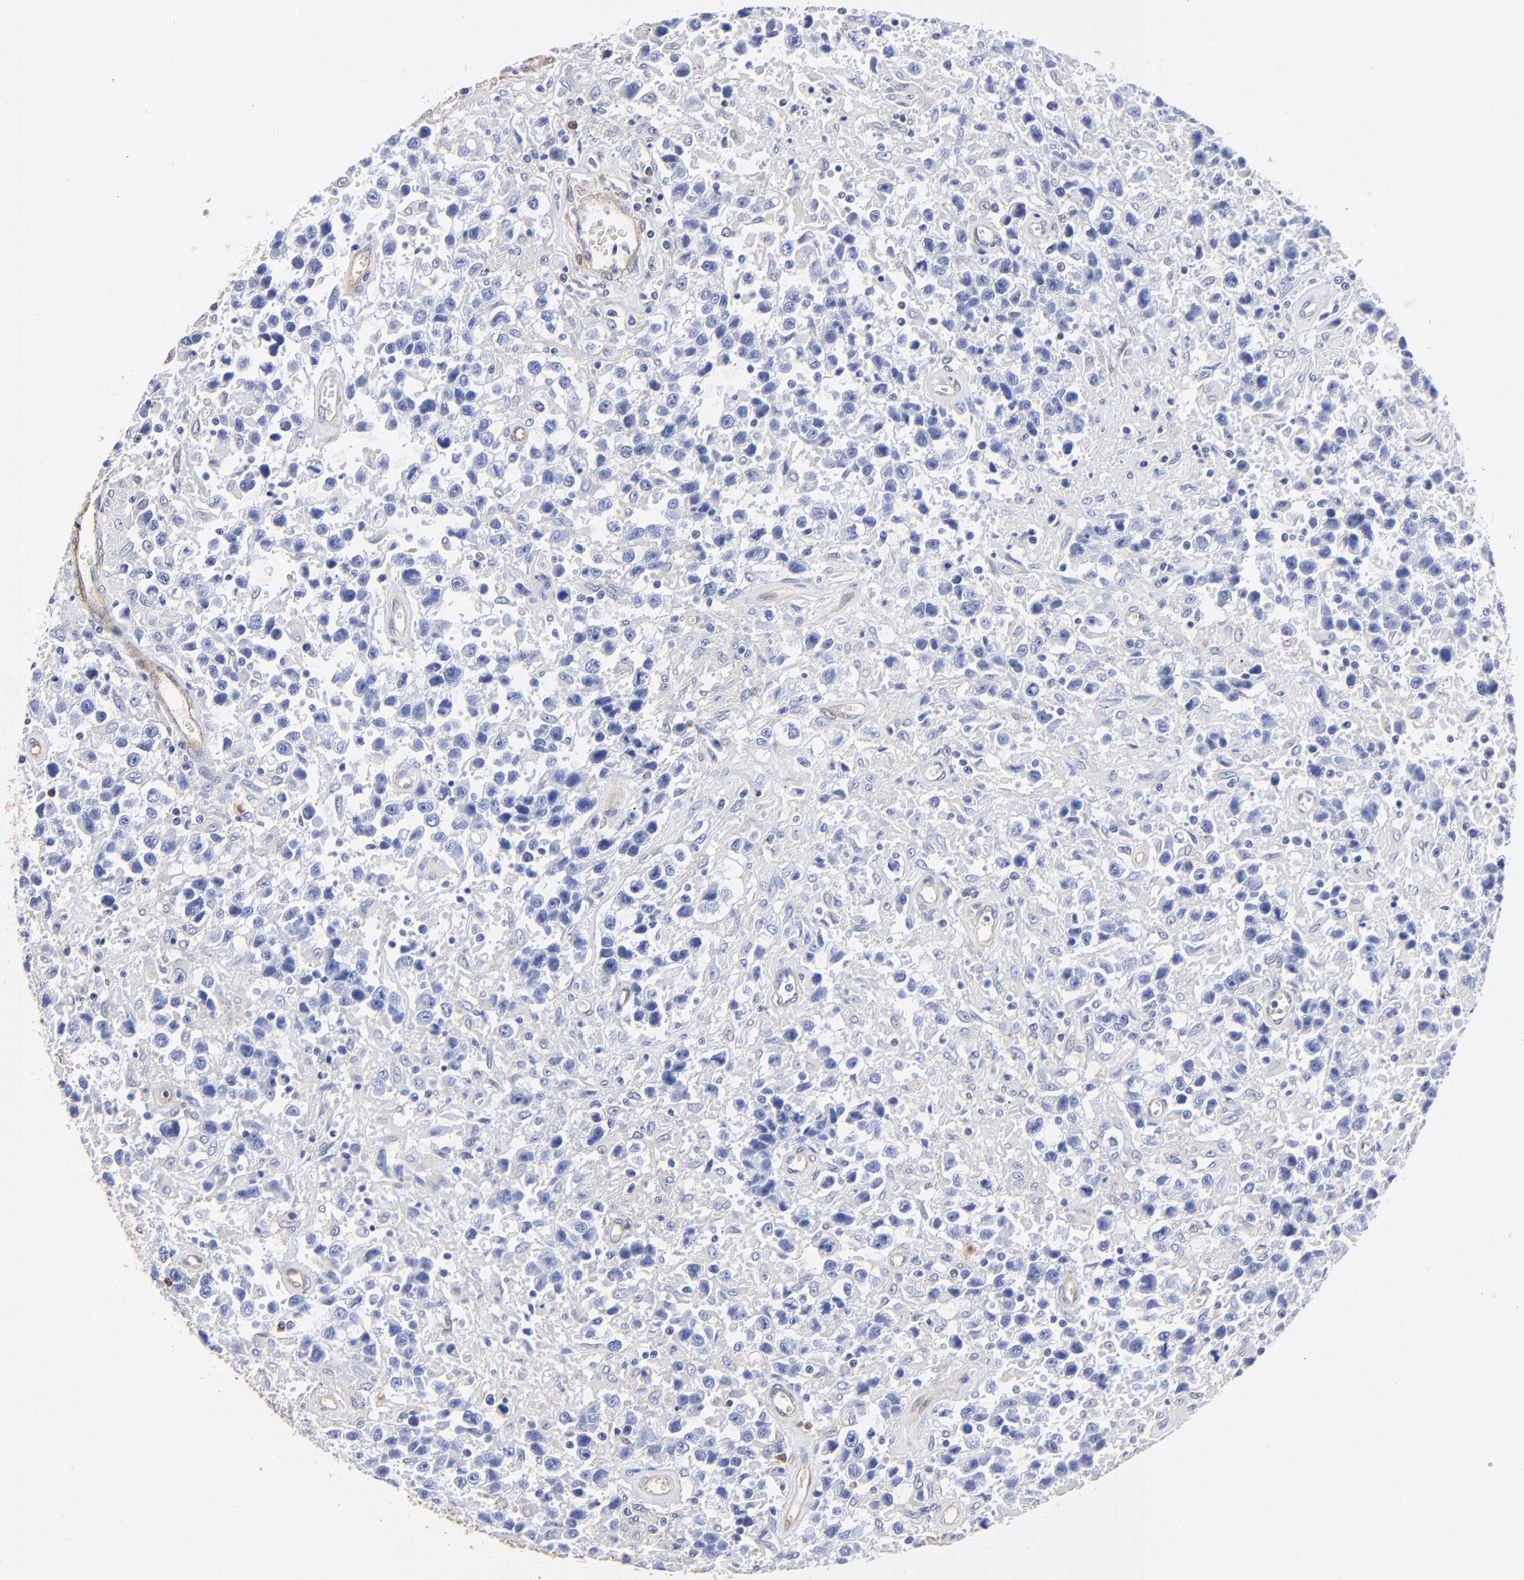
{"staining": {"intensity": "negative", "quantity": "none", "location": "none"}, "tissue": "testis cancer", "cell_type": "Tumor cells", "image_type": "cancer", "snomed": [{"axis": "morphology", "description": "Seminoma, NOS"}, {"axis": "topography", "description": "Testis"}], "caption": "IHC of human testis cancer displays no positivity in tumor cells.", "gene": "TAGLN2", "patient": {"sex": "male", "age": 43}}